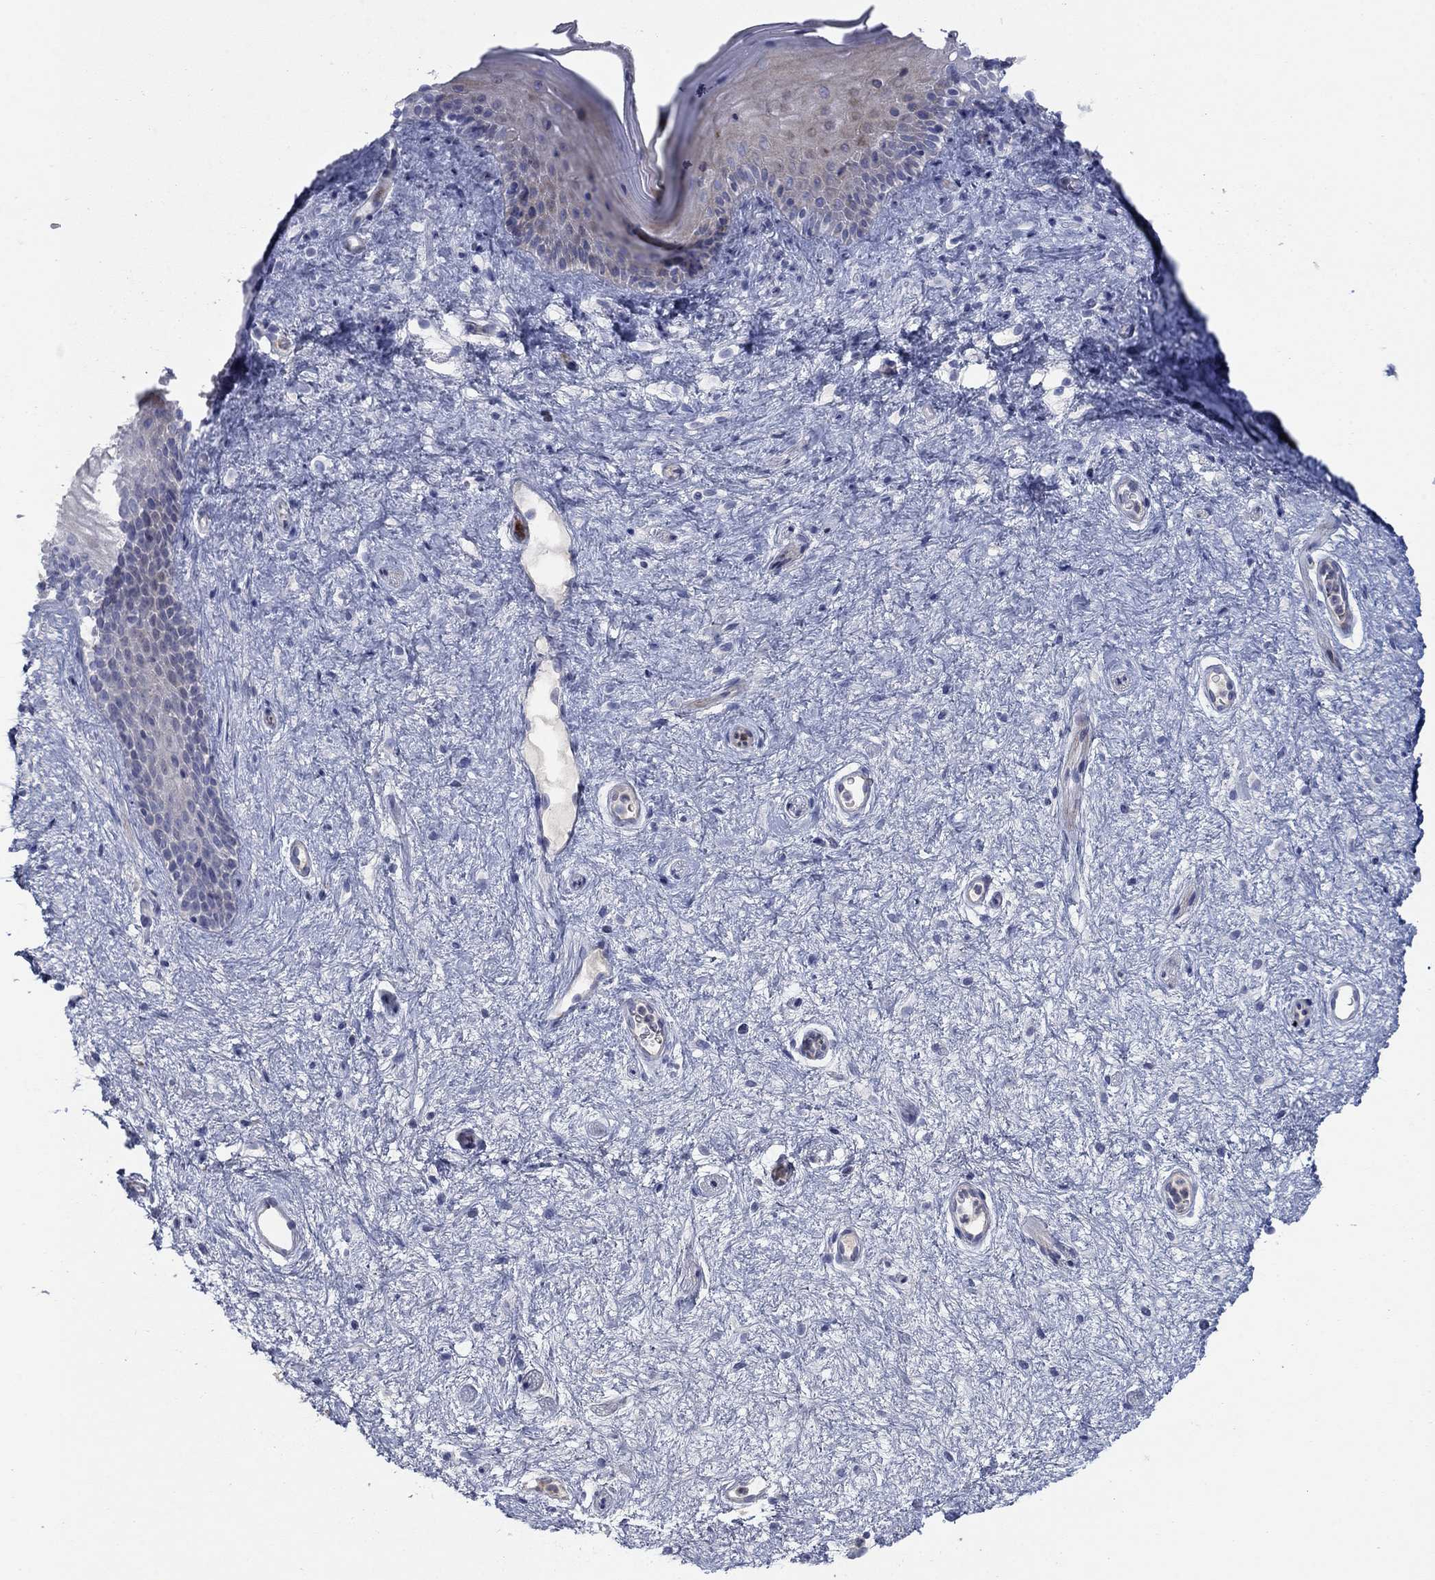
{"staining": {"intensity": "moderate", "quantity": "<25%", "location": "cytoplasmic/membranous"}, "tissue": "vagina", "cell_type": "Squamous epithelial cells", "image_type": "normal", "snomed": [{"axis": "morphology", "description": "Normal tissue, NOS"}, {"axis": "topography", "description": "Vagina"}], "caption": "Benign vagina demonstrates moderate cytoplasmic/membranous expression in approximately <25% of squamous epithelial cells (DAB (3,3'-diaminobenzidine) = brown stain, brightfield microscopy at high magnification)..", "gene": "TMEM249", "patient": {"sex": "female", "age": 47}}